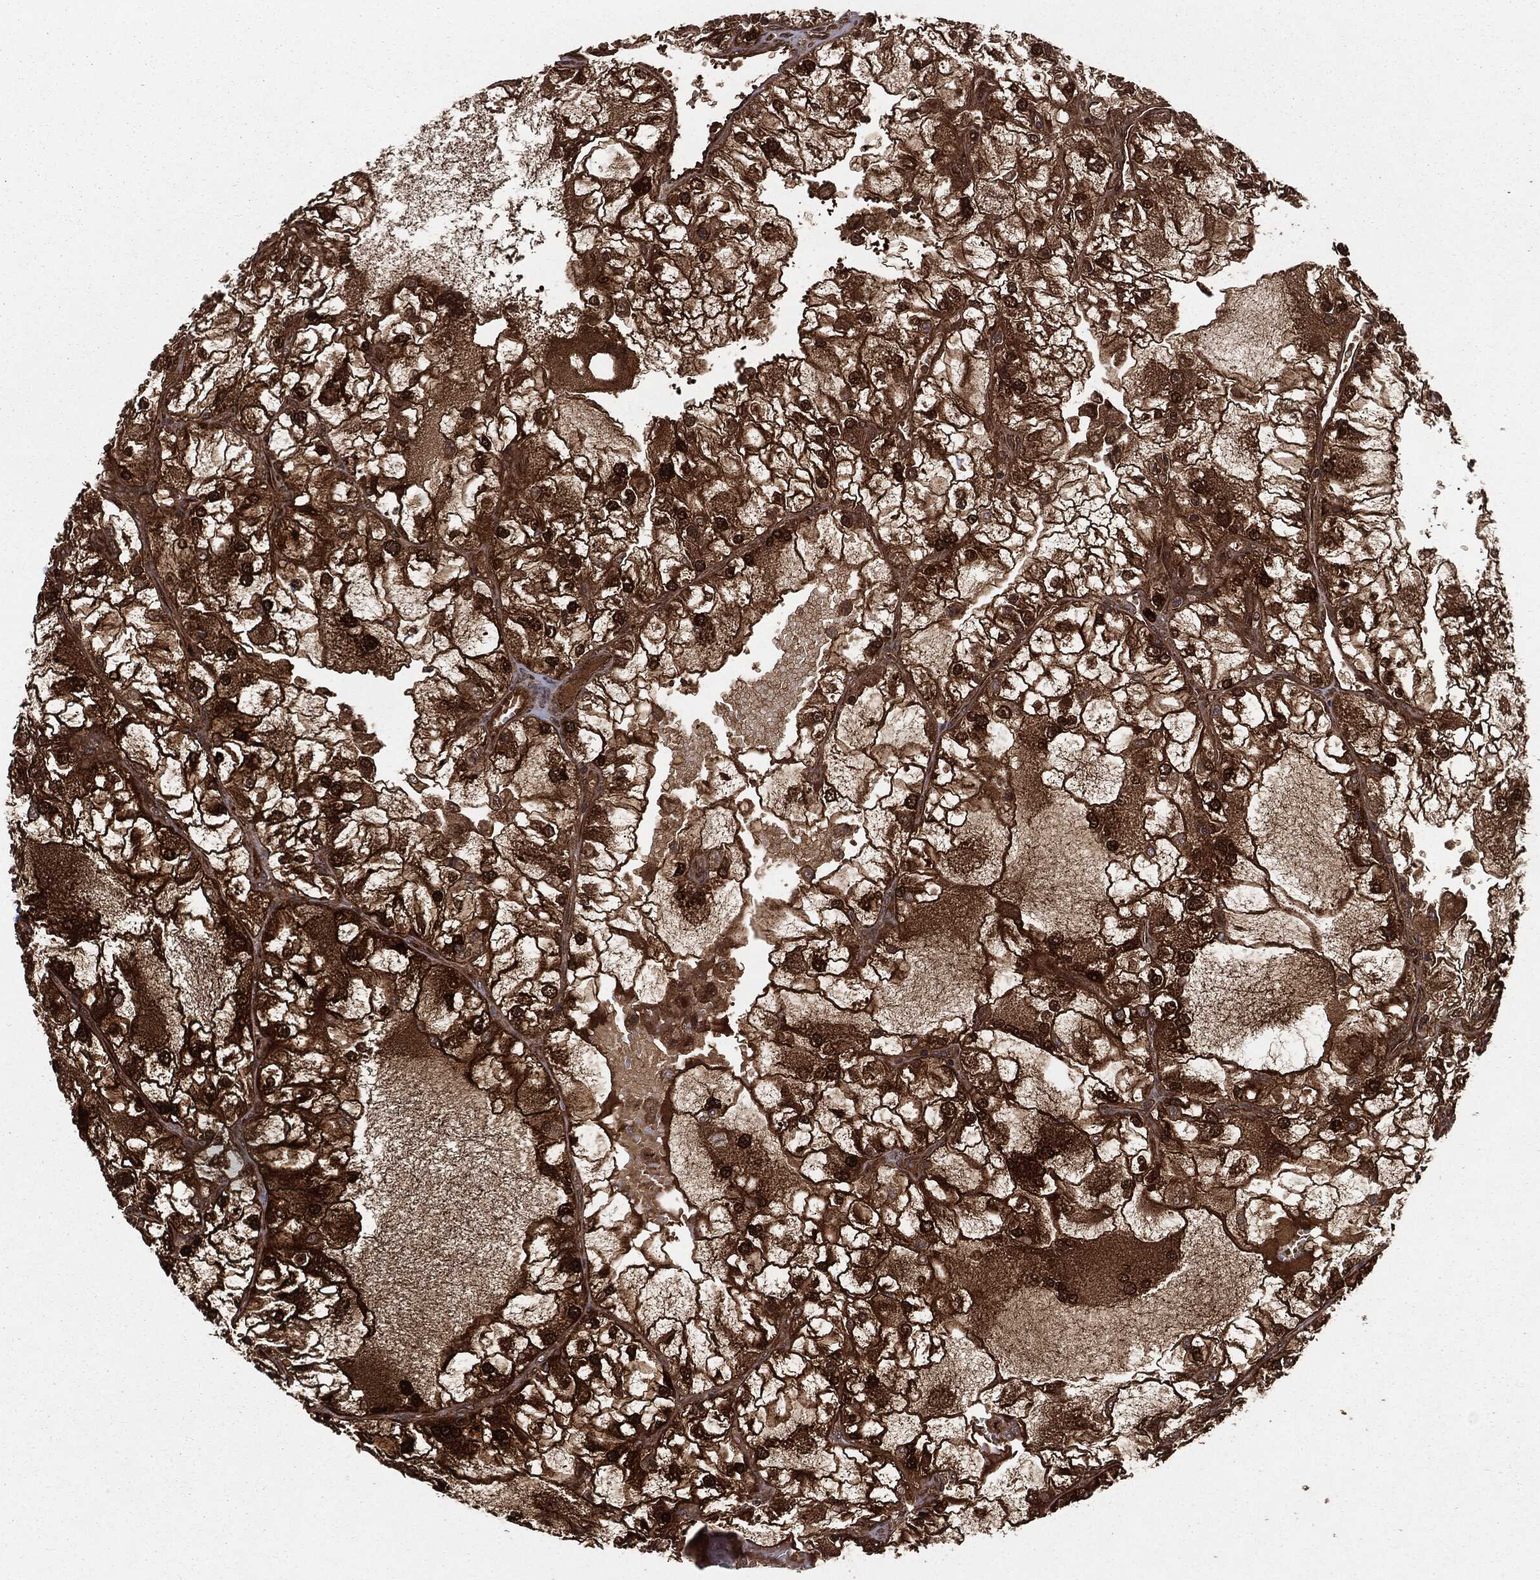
{"staining": {"intensity": "strong", "quantity": ">75%", "location": "cytoplasmic/membranous,nuclear"}, "tissue": "renal cancer", "cell_type": "Tumor cells", "image_type": "cancer", "snomed": [{"axis": "morphology", "description": "Adenocarcinoma, NOS"}, {"axis": "topography", "description": "Kidney"}], "caption": "Immunohistochemistry (IHC) (DAB (3,3'-diaminobenzidine)) staining of human renal cancer (adenocarcinoma) displays strong cytoplasmic/membranous and nuclear protein expression in approximately >75% of tumor cells. (DAB IHC with brightfield microscopy, high magnification).", "gene": "RANBP9", "patient": {"sex": "female", "age": 72}}